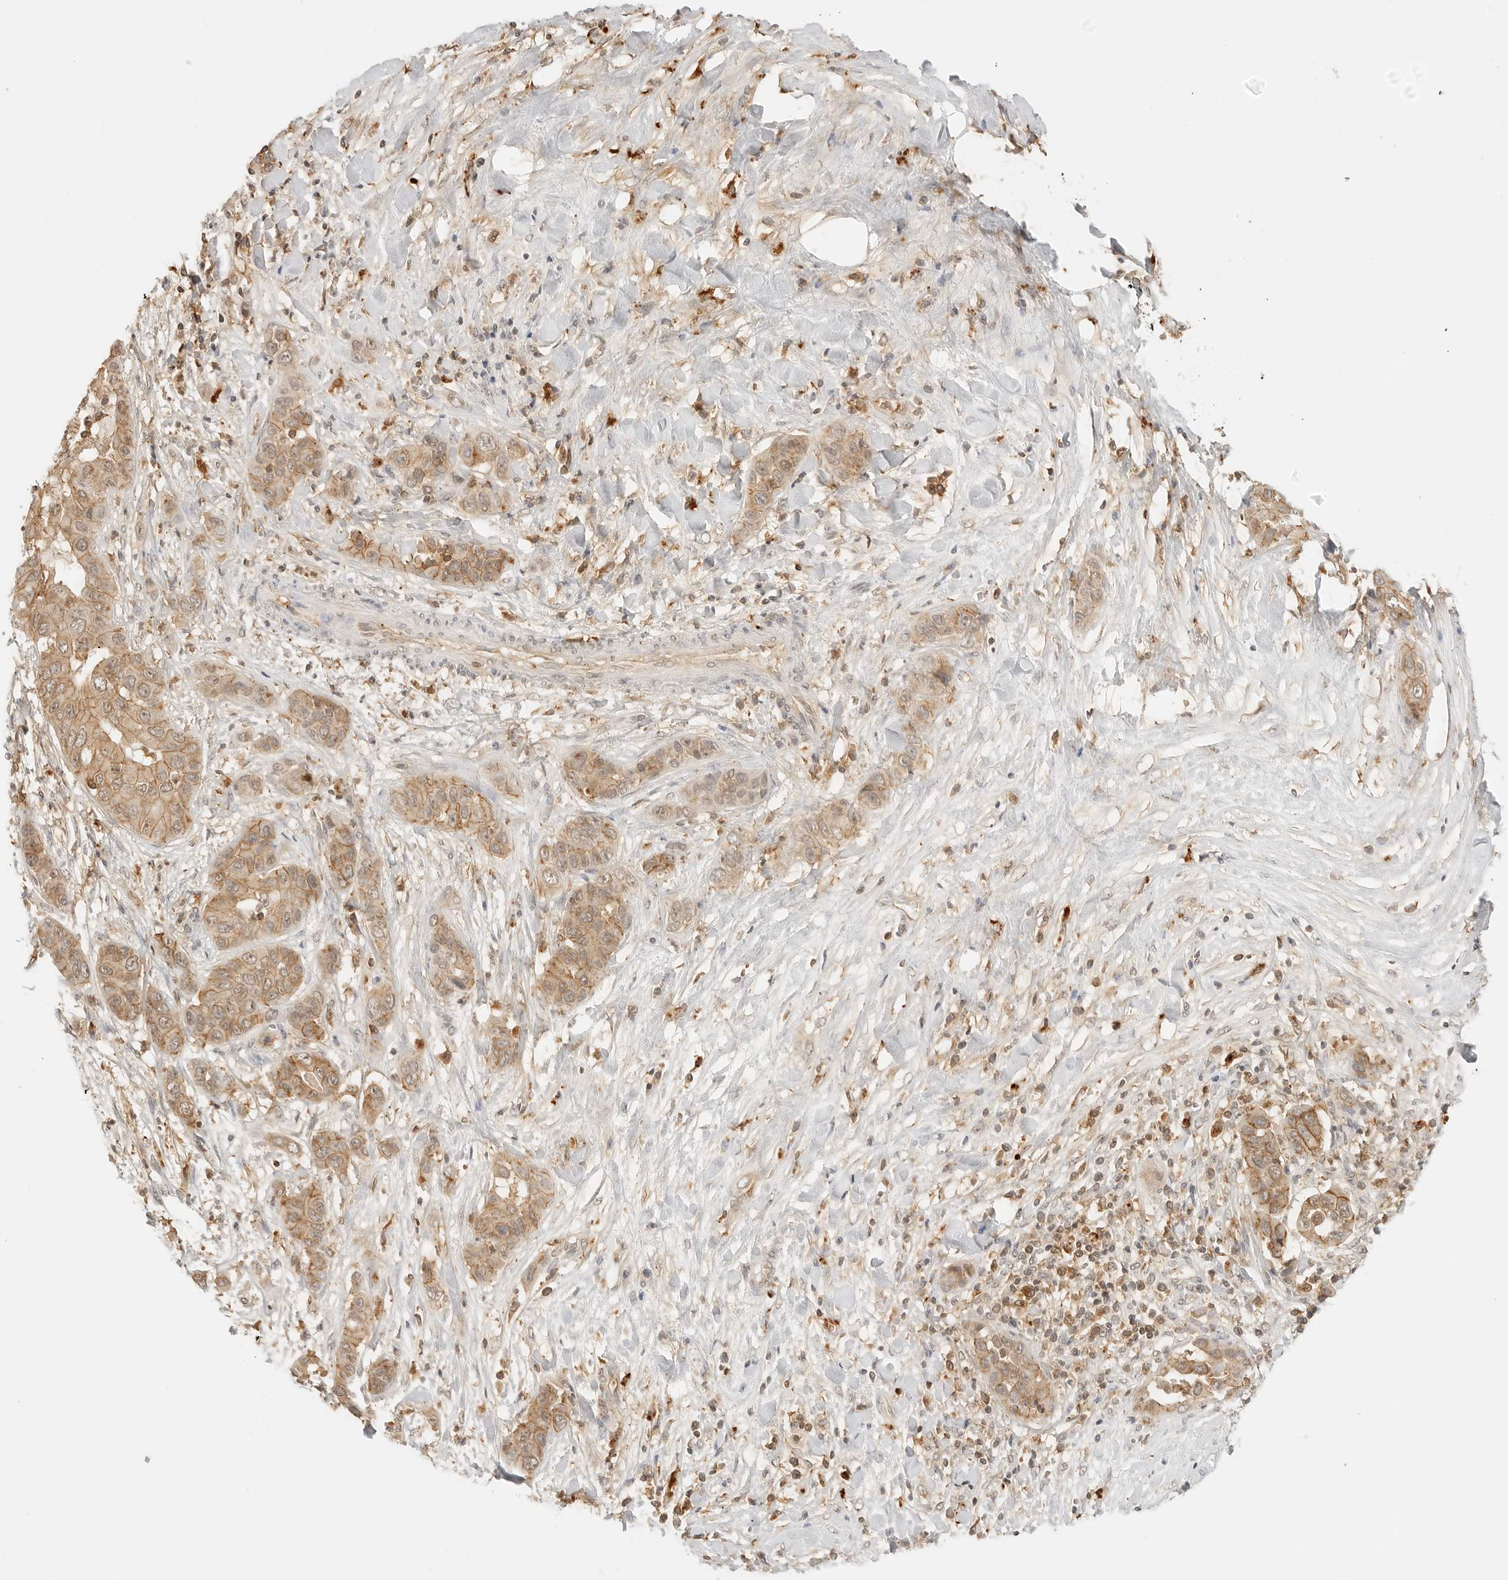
{"staining": {"intensity": "moderate", "quantity": ">75%", "location": "cytoplasmic/membranous"}, "tissue": "liver cancer", "cell_type": "Tumor cells", "image_type": "cancer", "snomed": [{"axis": "morphology", "description": "Cholangiocarcinoma"}, {"axis": "topography", "description": "Liver"}], "caption": "DAB immunohistochemical staining of human liver cancer shows moderate cytoplasmic/membranous protein positivity in approximately >75% of tumor cells. (DAB (3,3'-diaminobenzidine) IHC, brown staining for protein, blue staining for nuclei).", "gene": "EPHA1", "patient": {"sex": "female", "age": 52}}